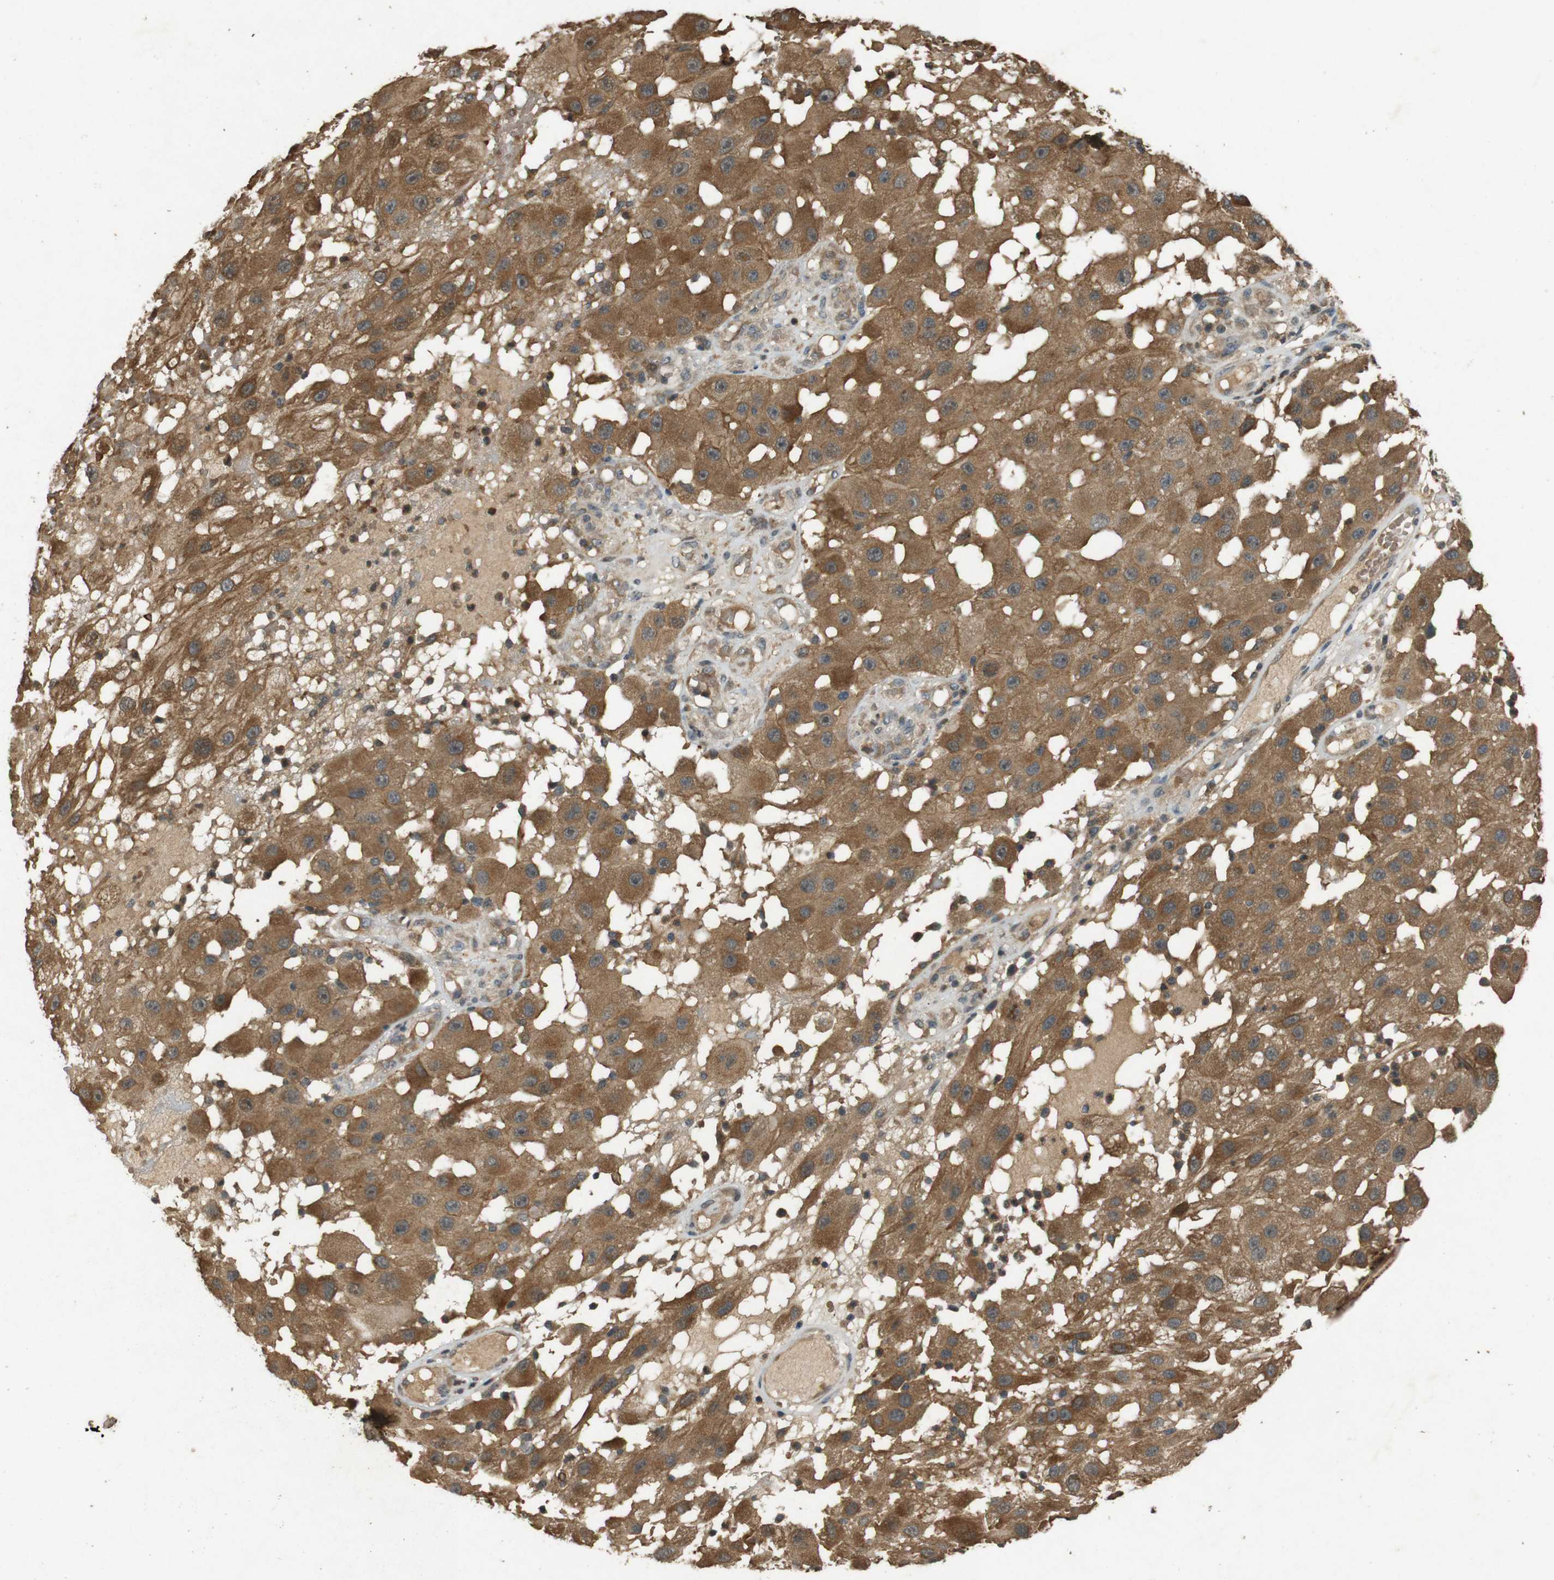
{"staining": {"intensity": "moderate", "quantity": ">75%", "location": "cytoplasmic/membranous"}, "tissue": "melanoma", "cell_type": "Tumor cells", "image_type": "cancer", "snomed": [{"axis": "morphology", "description": "Malignant melanoma, NOS"}, {"axis": "topography", "description": "Skin"}], "caption": "This micrograph reveals immunohistochemistry staining of human melanoma, with medium moderate cytoplasmic/membranous positivity in approximately >75% of tumor cells.", "gene": "TAP1", "patient": {"sex": "female", "age": 81}}